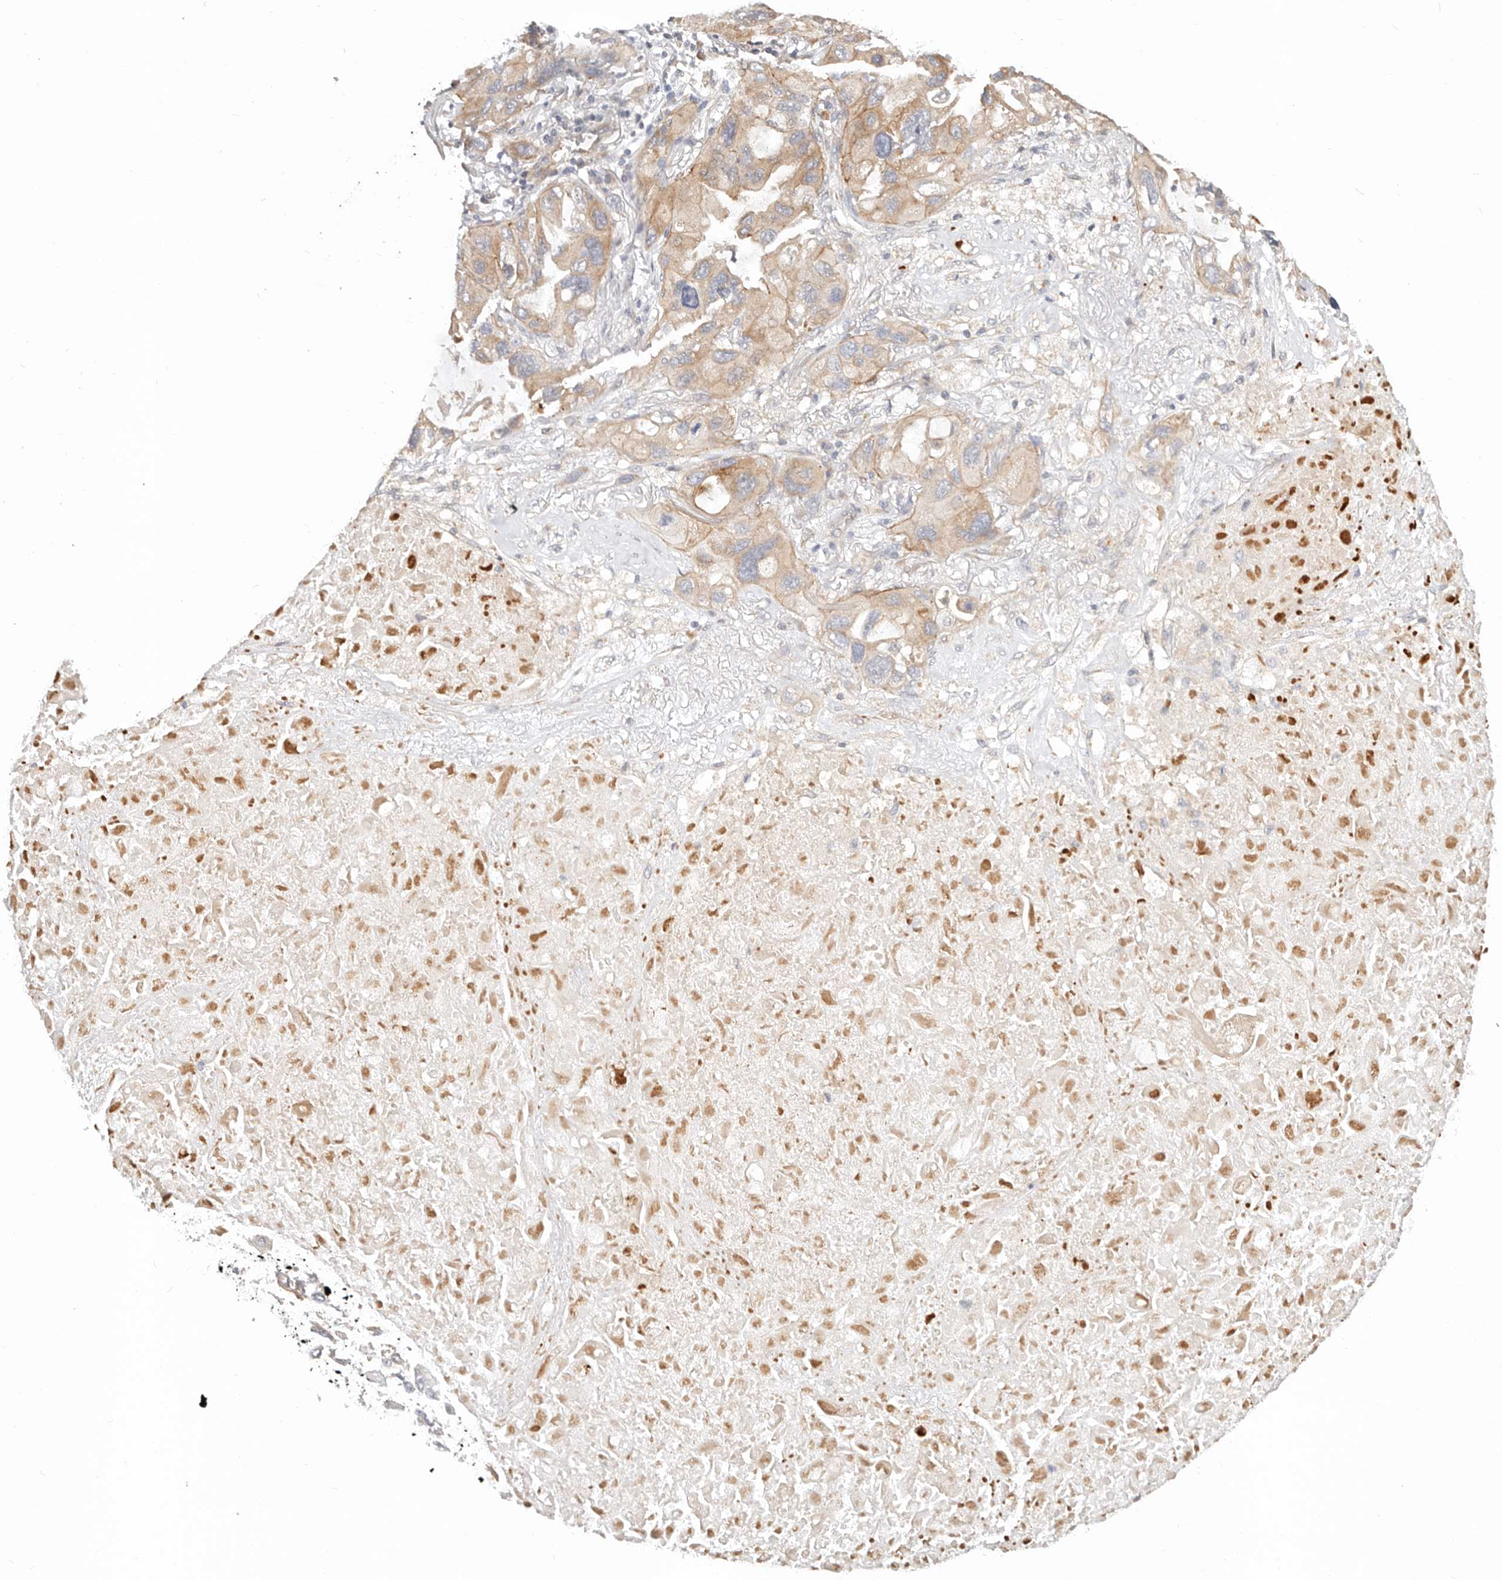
{"staining": {"intensity": "moderate", "quantity": ">75%", "location": "cytoplasmic/membranous"}, "tissue": "lung cancer", "cell_type": "Tumor cells", "image_type": "cancer", "snomed": [{"axis": "morphology", "description": "Squamous cell carcinoma, NOS"}, {"axis": "topography", "description": "Lung"}], "caption": "This is an image of IHC staining of lung cancer (squamous cell carcinoma), which shows moderate positivity in the cytoplasmic/membranous of tumor cells.", "gene": "ZRANB1", "patient": {"sex": "female", "age": 73}}